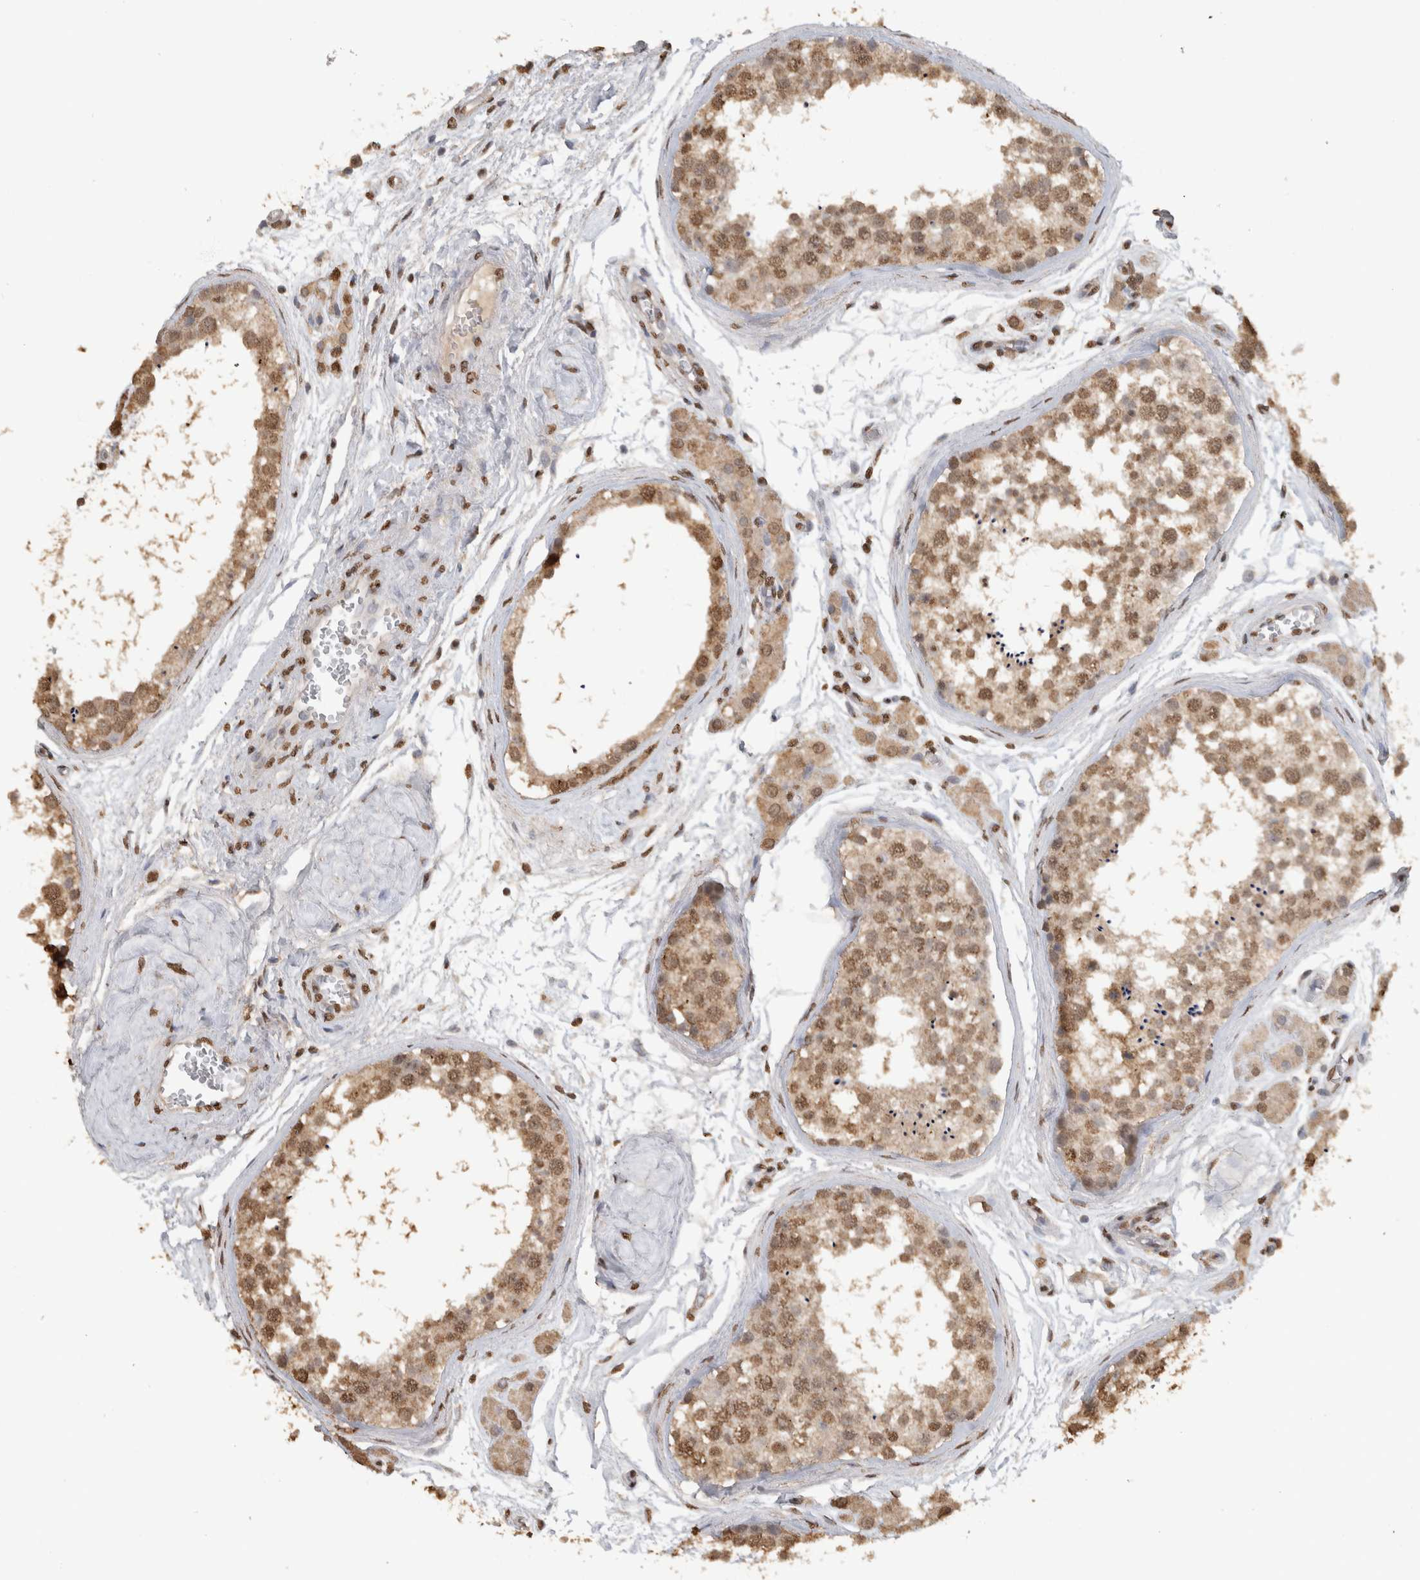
{"staining": {"intensity": "moderate", "quantity": ">75%", "location": "cytoplasmic/membranous,nuclear"}, "tissue": "testis", "cell_type": "Cells in seminiferous ducts", "image_type": "normal", "snomed": [{"axis": "morphology", "description": "Normal tissue, NOS"}, {"axis": "topography", "description": "Testis"}], "caption": "Testis stained for a protein reveals moderate cytoplasmic/membranous,nuclear positivity in cells in seminiferous ducts. (DAB (3,3'-diaminobenzidine) IHC with brightfield microscopy, high magnification).", "gene": "HAND2", "patient": {"sex": "male", "age": 56}}